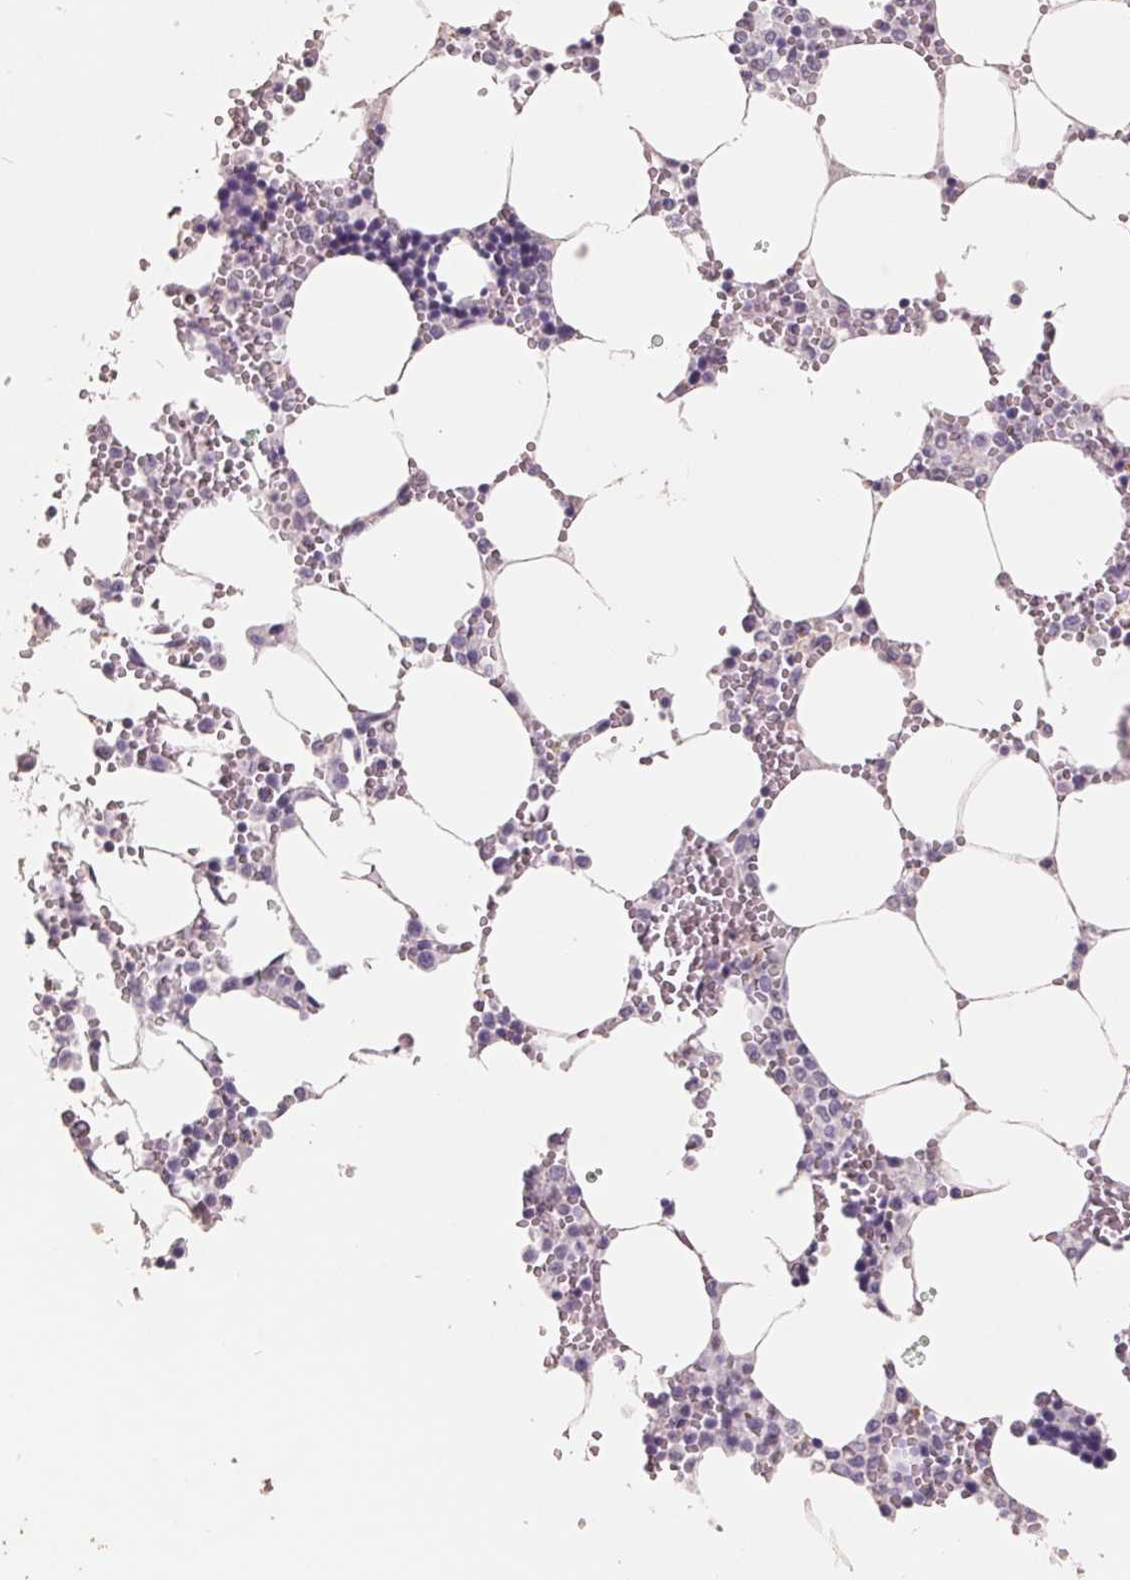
{"staining": {"intensity": "negative", "quantity": "none", "location": "none"}, "tissue": "bone marrow", "cell_type": "Hematopoietic cells", "image_type": "normal", "snomed": [{"axis": "morphology", "description": "Normal tissue, NOS"}, {"axis": "topography", "description": "Bone marrow"}], "caption": "The histopathology image displays no significant positivity in hematopoietic cells of bone marrow. The staining was performed using DAB (3,3'-diaminobenzidine) to visualize the protein expression in brown, while the nuclei were stained in blue with hematoxylin (Magnification: 20x).", "gene": "FTCD", "patient": {"sex": "male", "age": 54}}